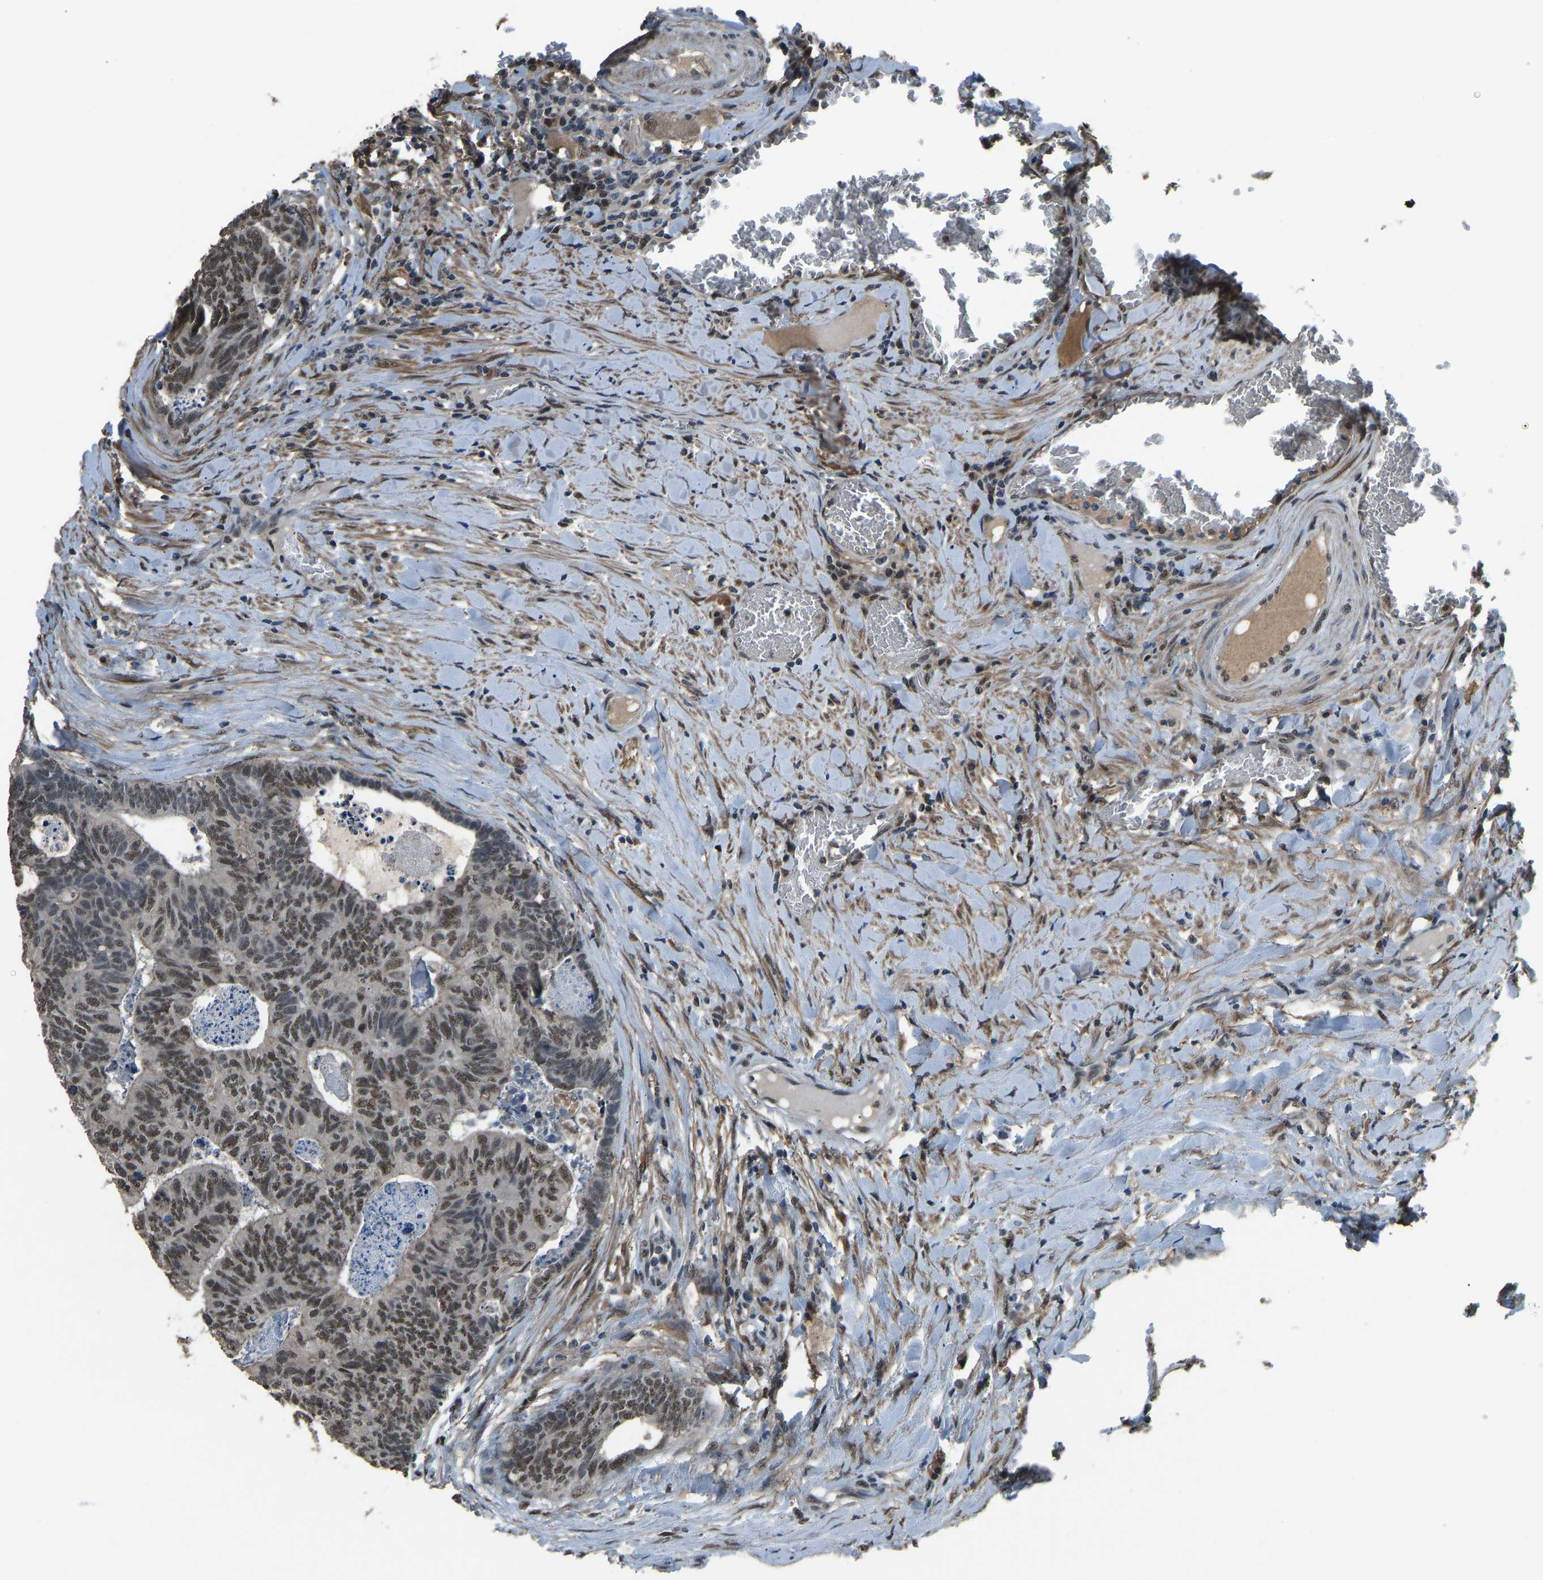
{"staining": {"intensity": "weak", "quantity": ">75%", "location": "nuclear"}, "tissue": "colorectal cancer", "cell_type": "Tumor cells", "image_type": "cancer", "snomed": [{"axis": "morphology", "description": "Adenocarcinoma, NOS"}, {"axis": "topography", "description": "Colon"}], "caption": "Colorectal cancer (adenocarcinoma) stained with DAB (3,3'-diaminobenzidine) IHC demonstrates low levels of weak nuclear positivity in about >75% of tumor cells.", "gene": "TOX4", "patient": {"sex": "female", "age": 67}}